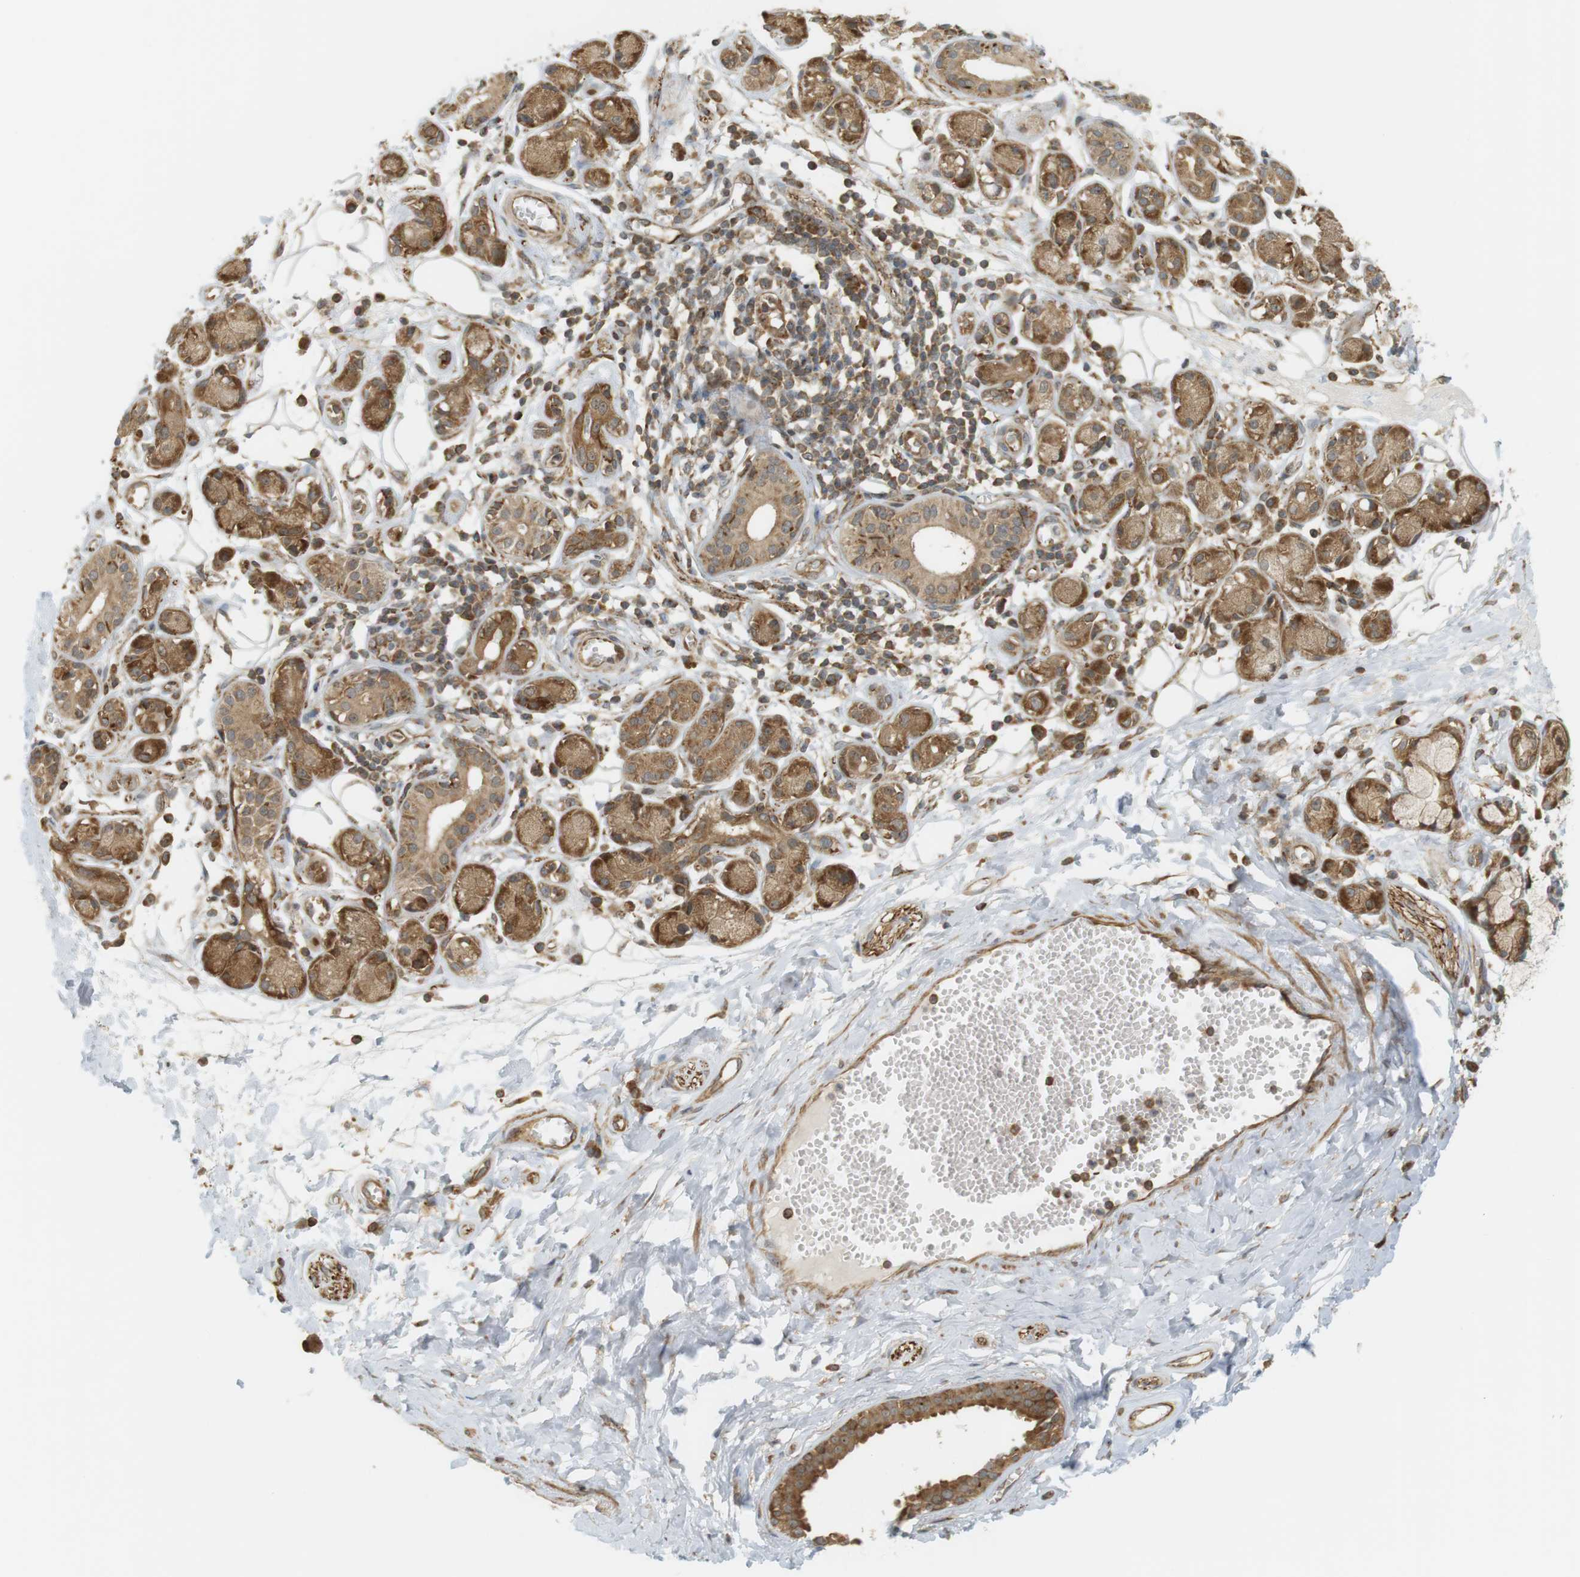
{"staining": {"intensity": "moderate", "quantity": "25%-75%", "location": "cytoplasmic/membranous"}, "tissue": "adipose tissue", "cell_type": "Adipocytes", "image_type": "normal", "snomed": [{"axis": "morphology", "description": "Normal tissue, NOS"}, {"axis": "morphology", "description": "Inflammation, NOS"}, {"axis": "topography", "description": "Salivary gland"}, {"axis": "topography", "description": "Peripheral nerve tissue"}], "caption": "Adipocytes display medium levels of moderate cytoplasmic/membranous expression in about 25%-75% of cells in unremarkable adipose tissue.", "gene": "PA2G4", "patient": {"sex": "female", "age": 75}}